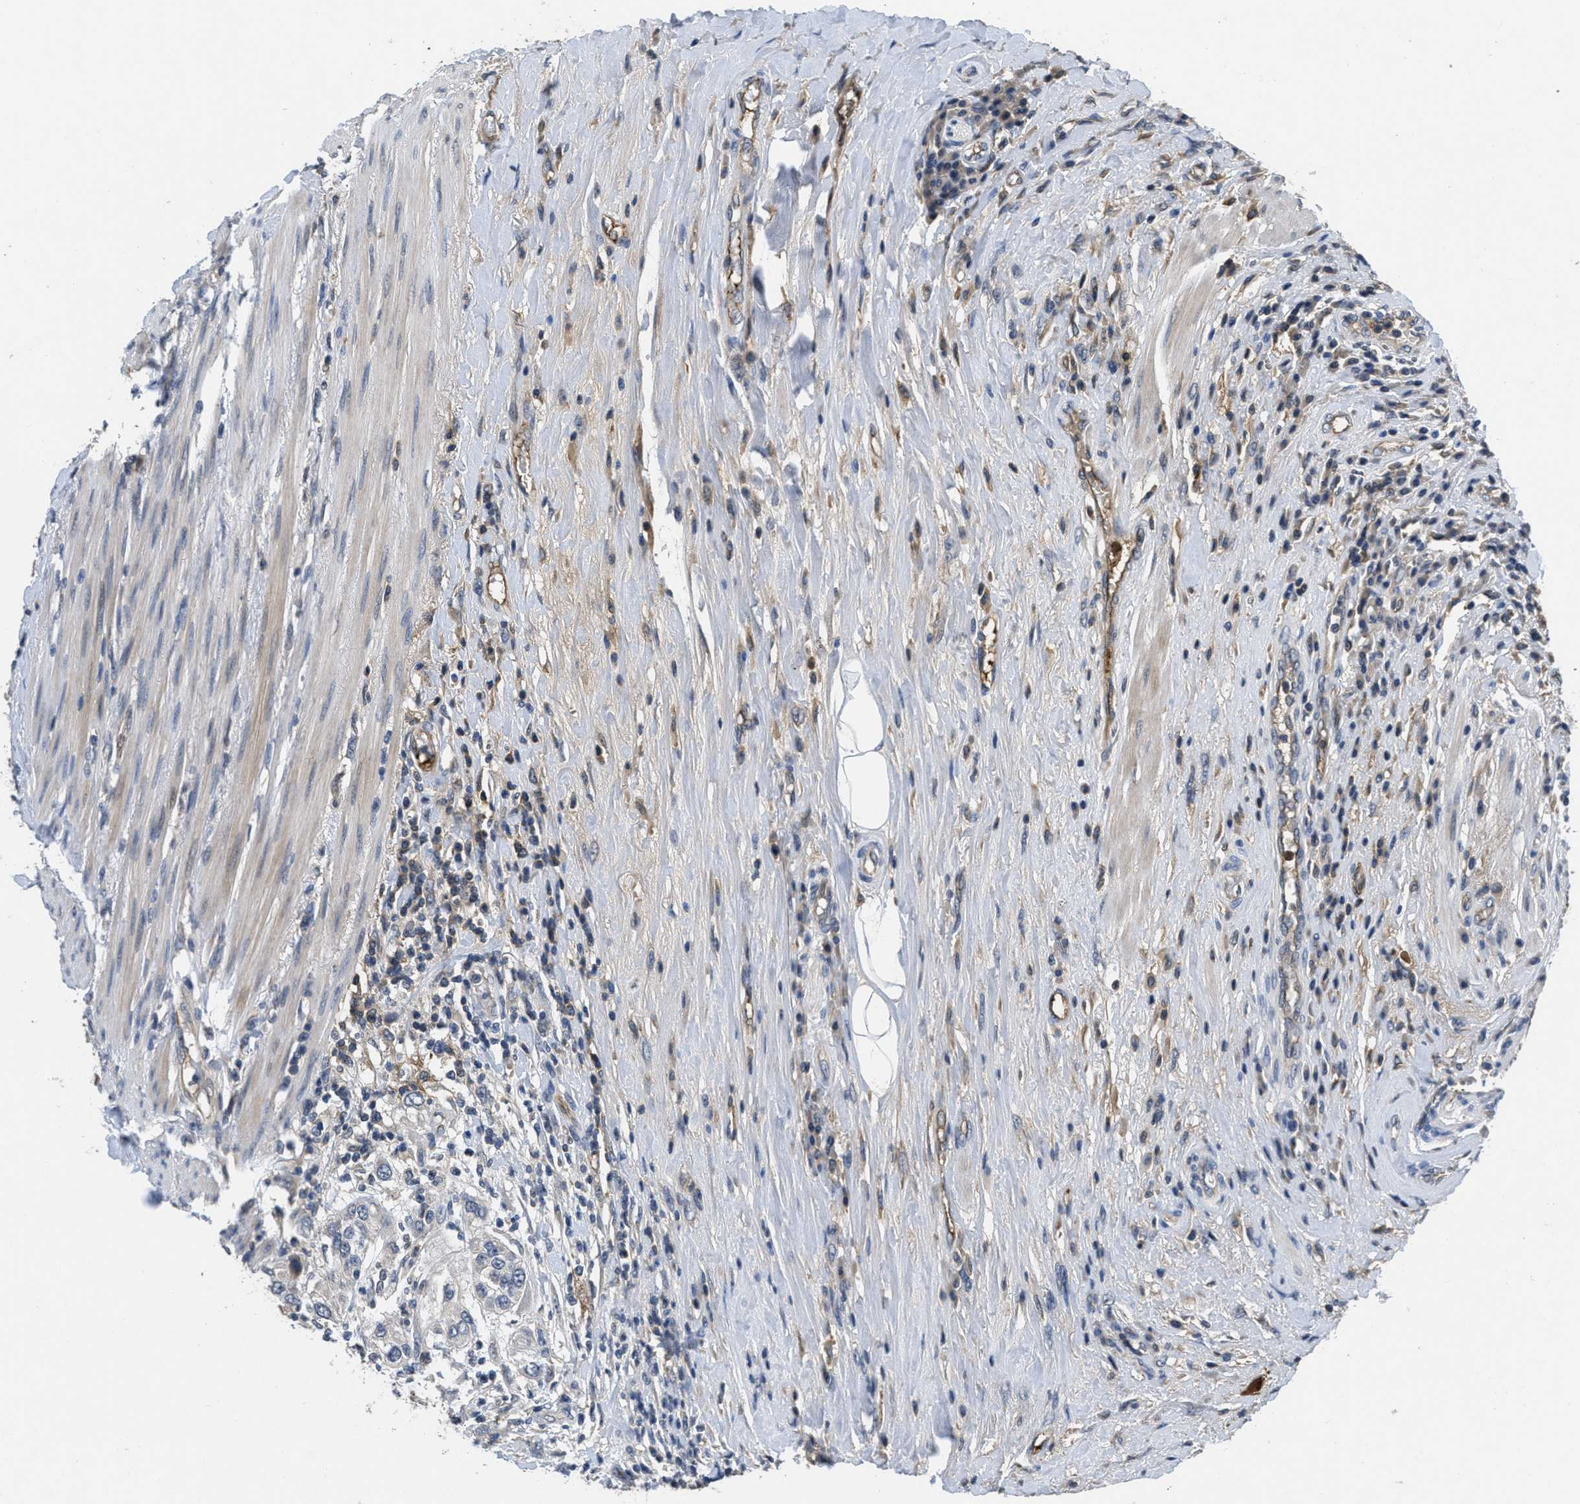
{"staining": {"intensity": "negative", "quantity": "none", "location": "none"}, "tissue": "urothelial cancer", "cell_type": "Tumor cells", "image_type": "cancer", "snomed": [{"axis": "morphology", "description": "Urothelial carcinoma, High grade"}, {"axis": "topography", "description": "Urinary bladder"}], "caption": "Immunohistochemical staining of human high-grade urothelial carcinoma displays no significant staining in tumor cells.", "gene": "ANGPT1", "patient": {"sex": "female", "age": 80}}